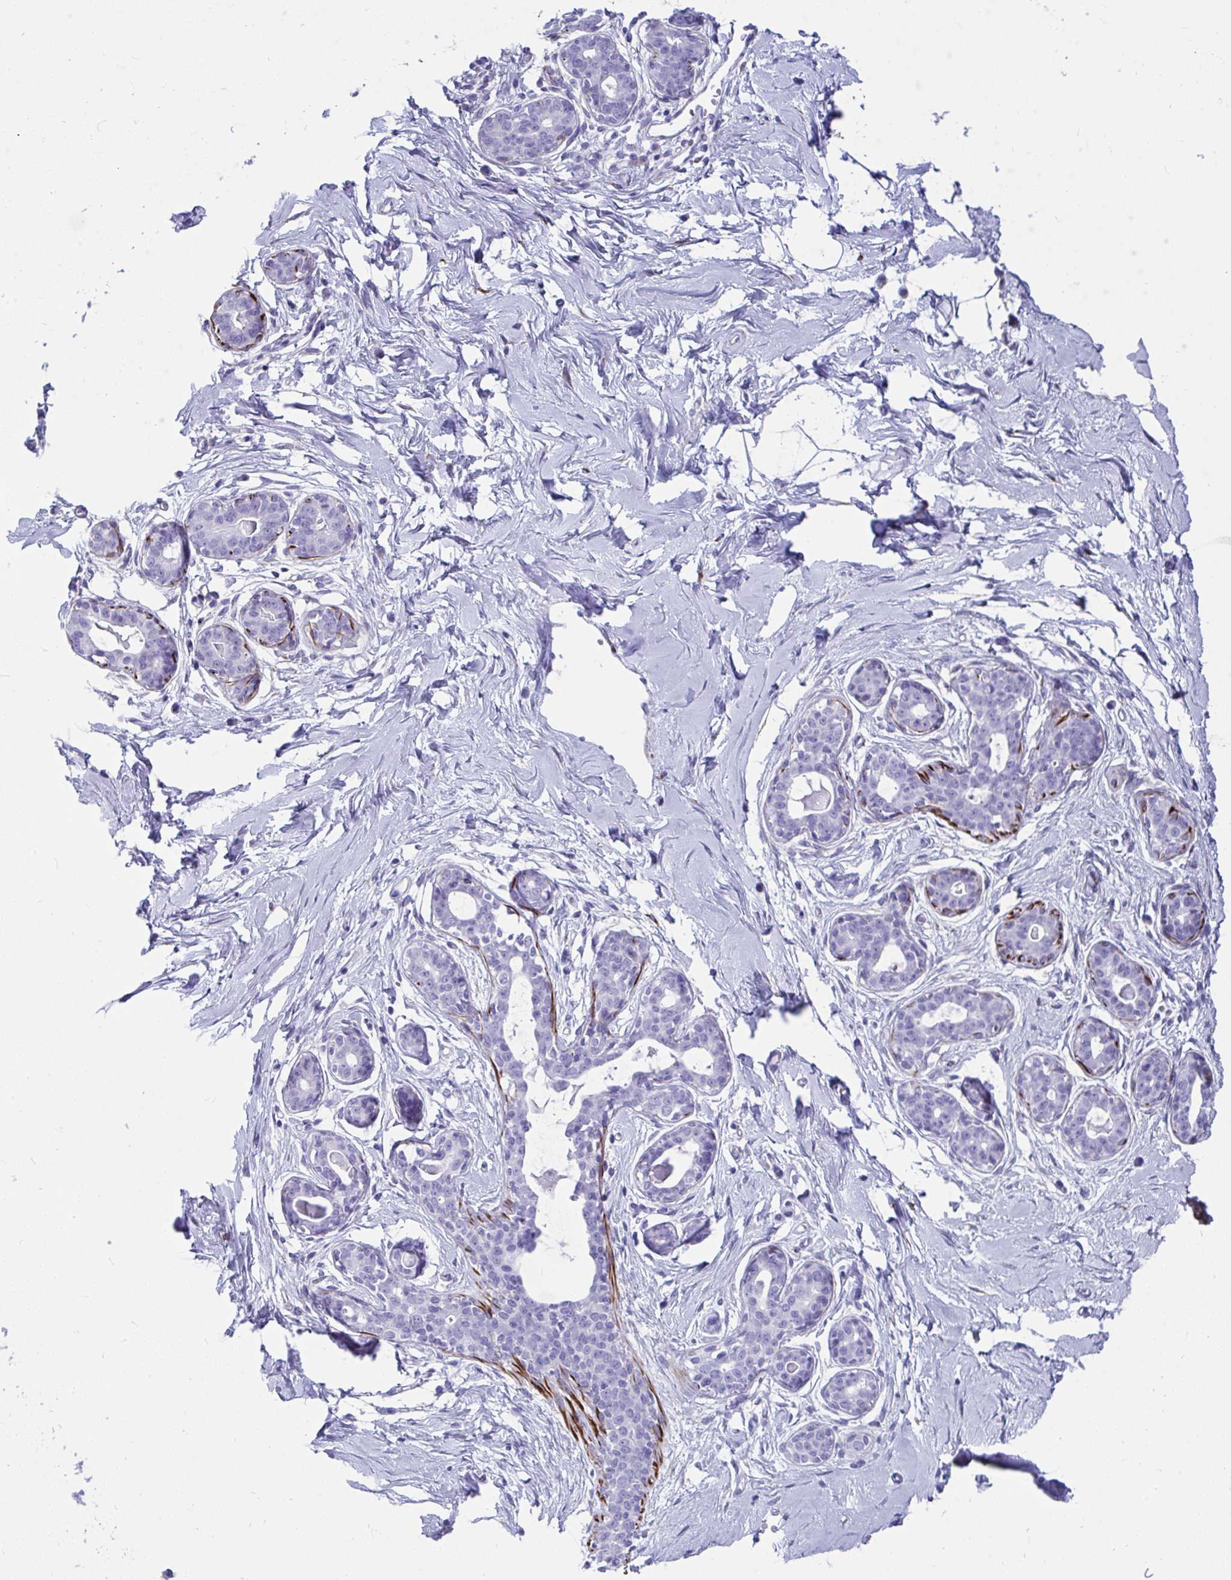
{"staining": {"intensity": "negative", "quantity": "none", "location": "none"}, "tissue": "breast", "cell_type": "Adipocytes", "image_type": "normal", "snomed": [{"axis": "morphology", "description": "Normal tissue, NOS"}, {"axis": "topography", "description": "Breast"}], "caption": "DAB immunohistochemical staining of normal human breast shows no significant positivity in adipocytes.", "gene": "GRXCR2", "patient": {"sex": "female", "age": 45}}